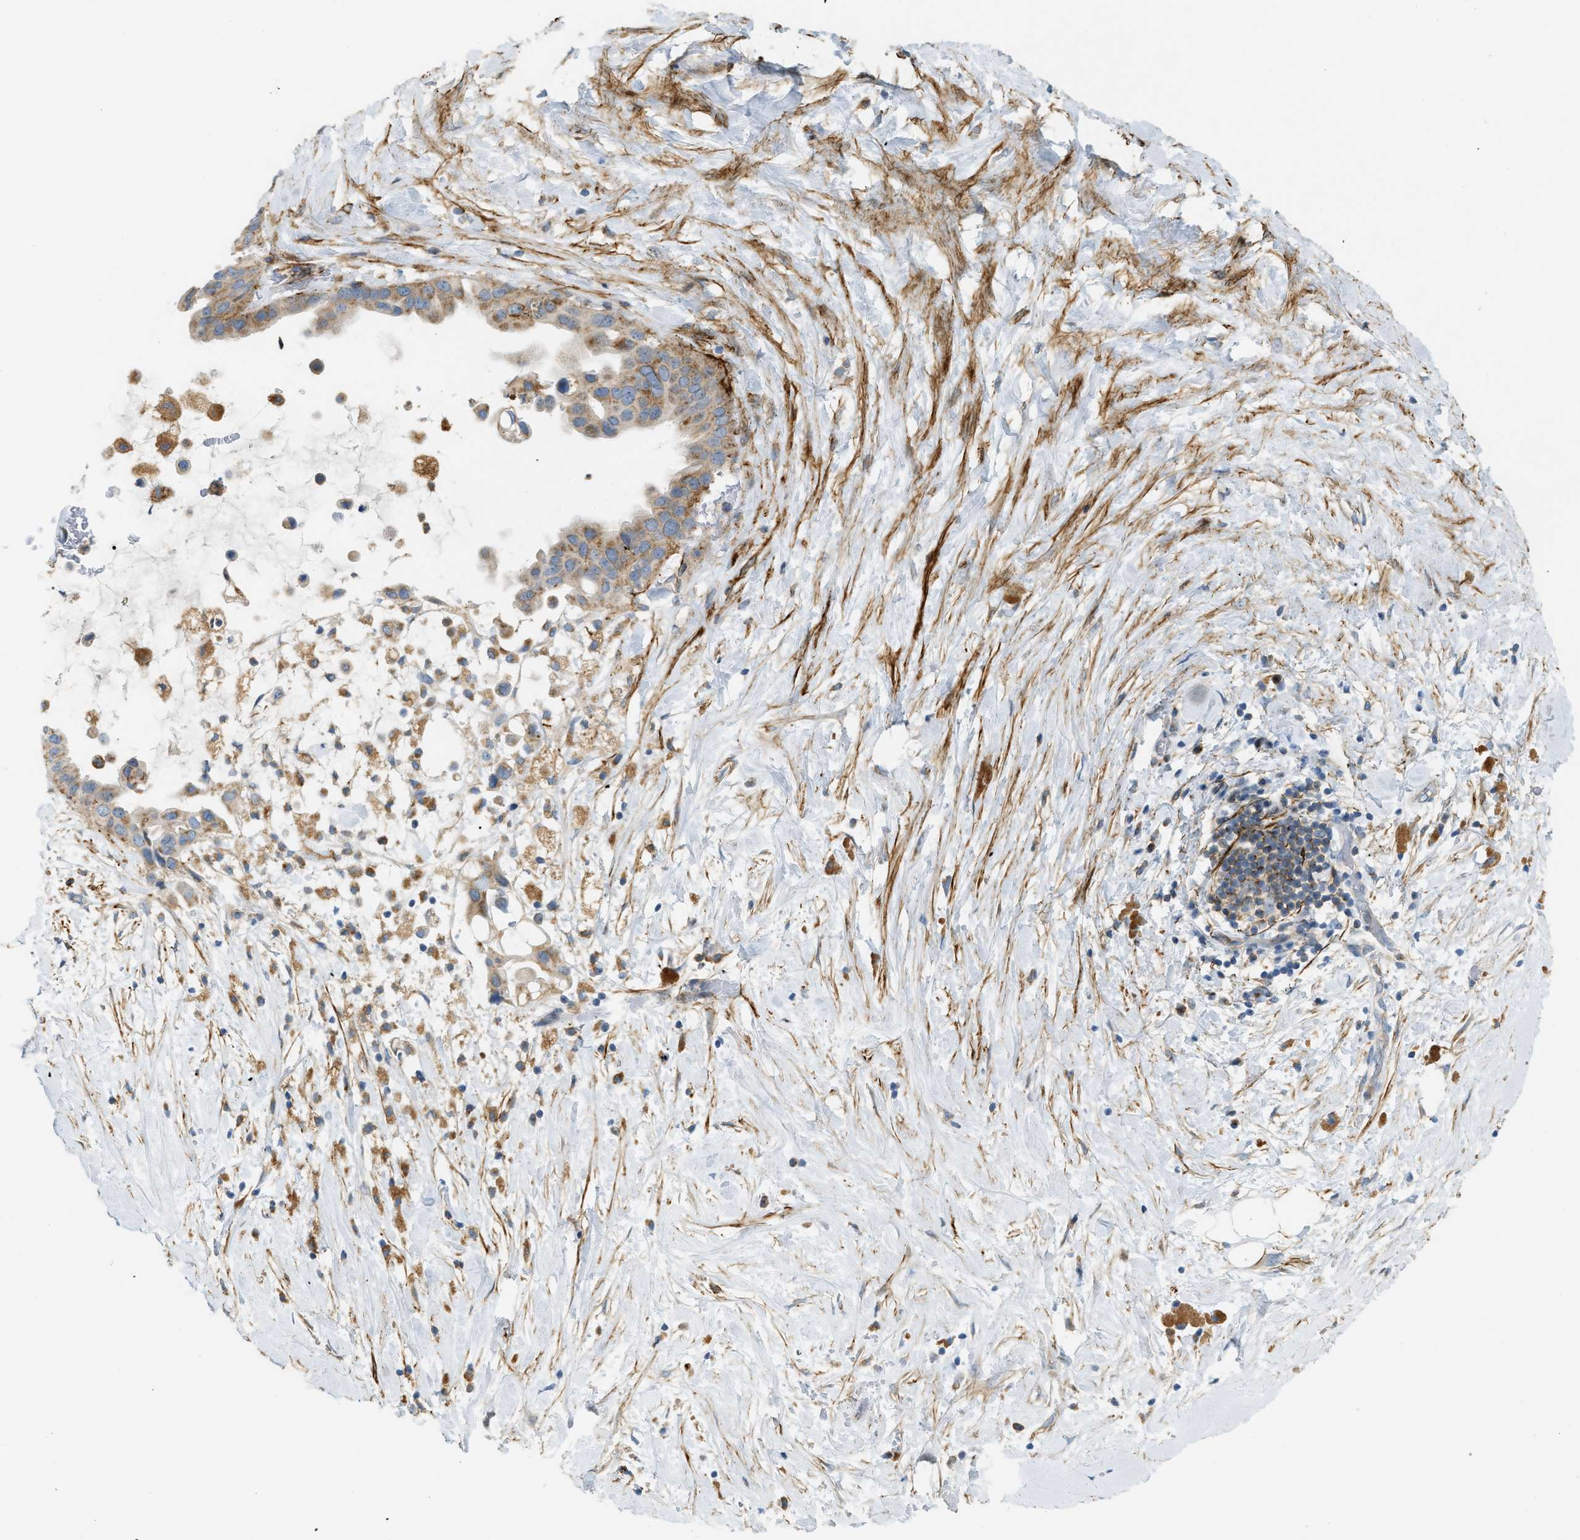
{"staining": {"intensity": "moderate", "quantity": "25%-75%", "location": "cytoplasmic/membranous"}, "tissue": "pancreatic cancer", "cell_type": "Tumor cells", "image_type": "cancer", "snomed": [{"axis": "morphology", "description": "Adenocarcinoma, NOS"}, {"axis": "topography", "description": "Pancreas"}], "caption": "There is medium levels of moderate cytoplasmic/membranous positivity in tumor cells of pancreatic cancer (adenocarcinoma), as demonstrated by immunohistochemical staining (brown color).", "gene": "LMBRD1", "patient": {"sex": "male", "age": 55}}